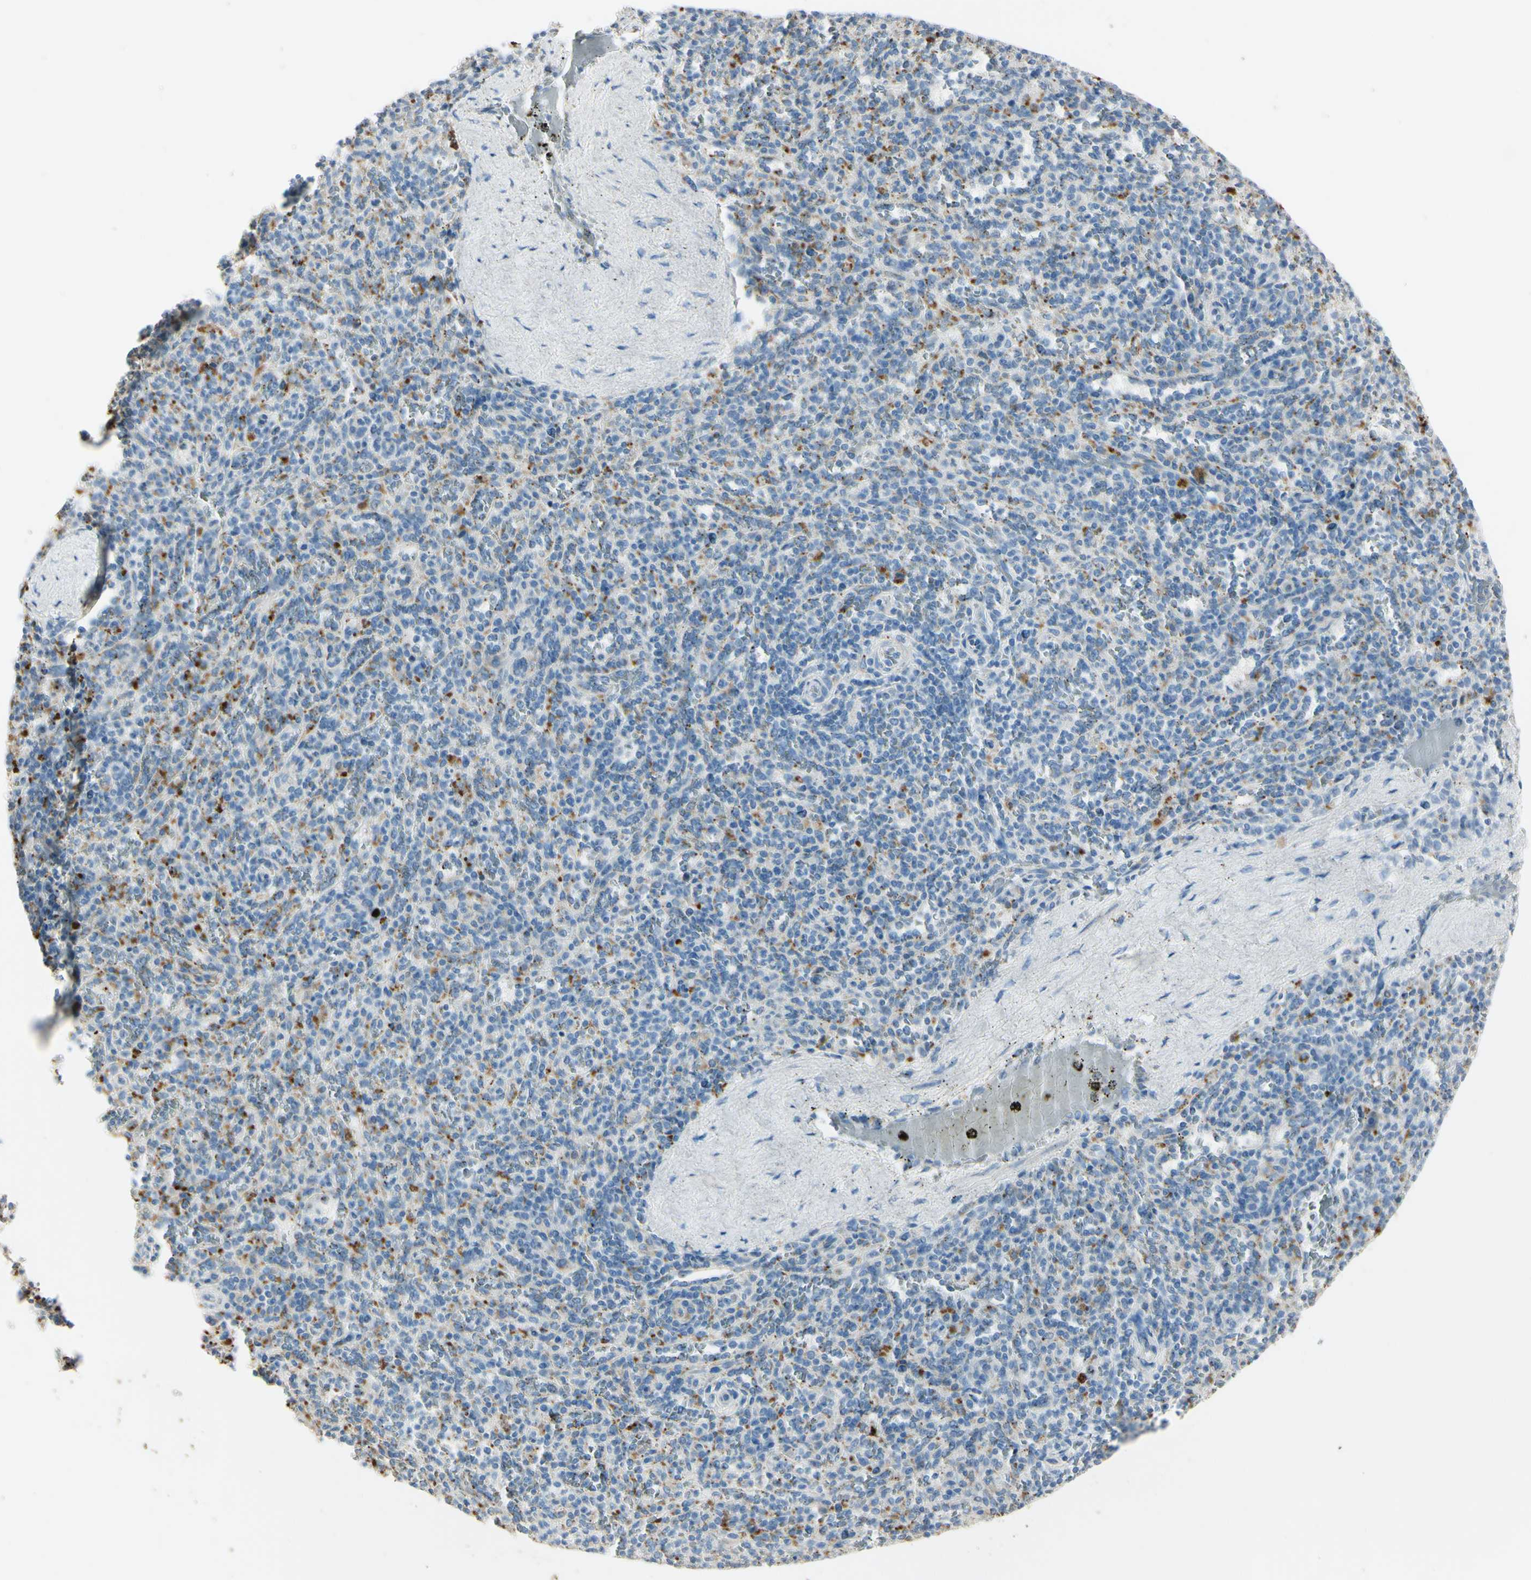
{"staining": {"intensity": "weak", "quantity": "25%-75%", "location": "cytoplasmic/membranous"}, "tissue": "spleen", "cell_type": "Cells in red pulp", "image_type": "normal", "snomed": [{"axis": "morphology", "description": "Normal tissue, NOS"}, {"axis": "topography", "description": "Spleen"}], "caption": "Weak cytoplasmic/membranous expression for a protein is appreciated in about 25%-75% of cells in red pulp of normal spleen using immunohistochemistry.", "gene": "ANGPTL1", "patient": {"sex": "male", "age": 36}}